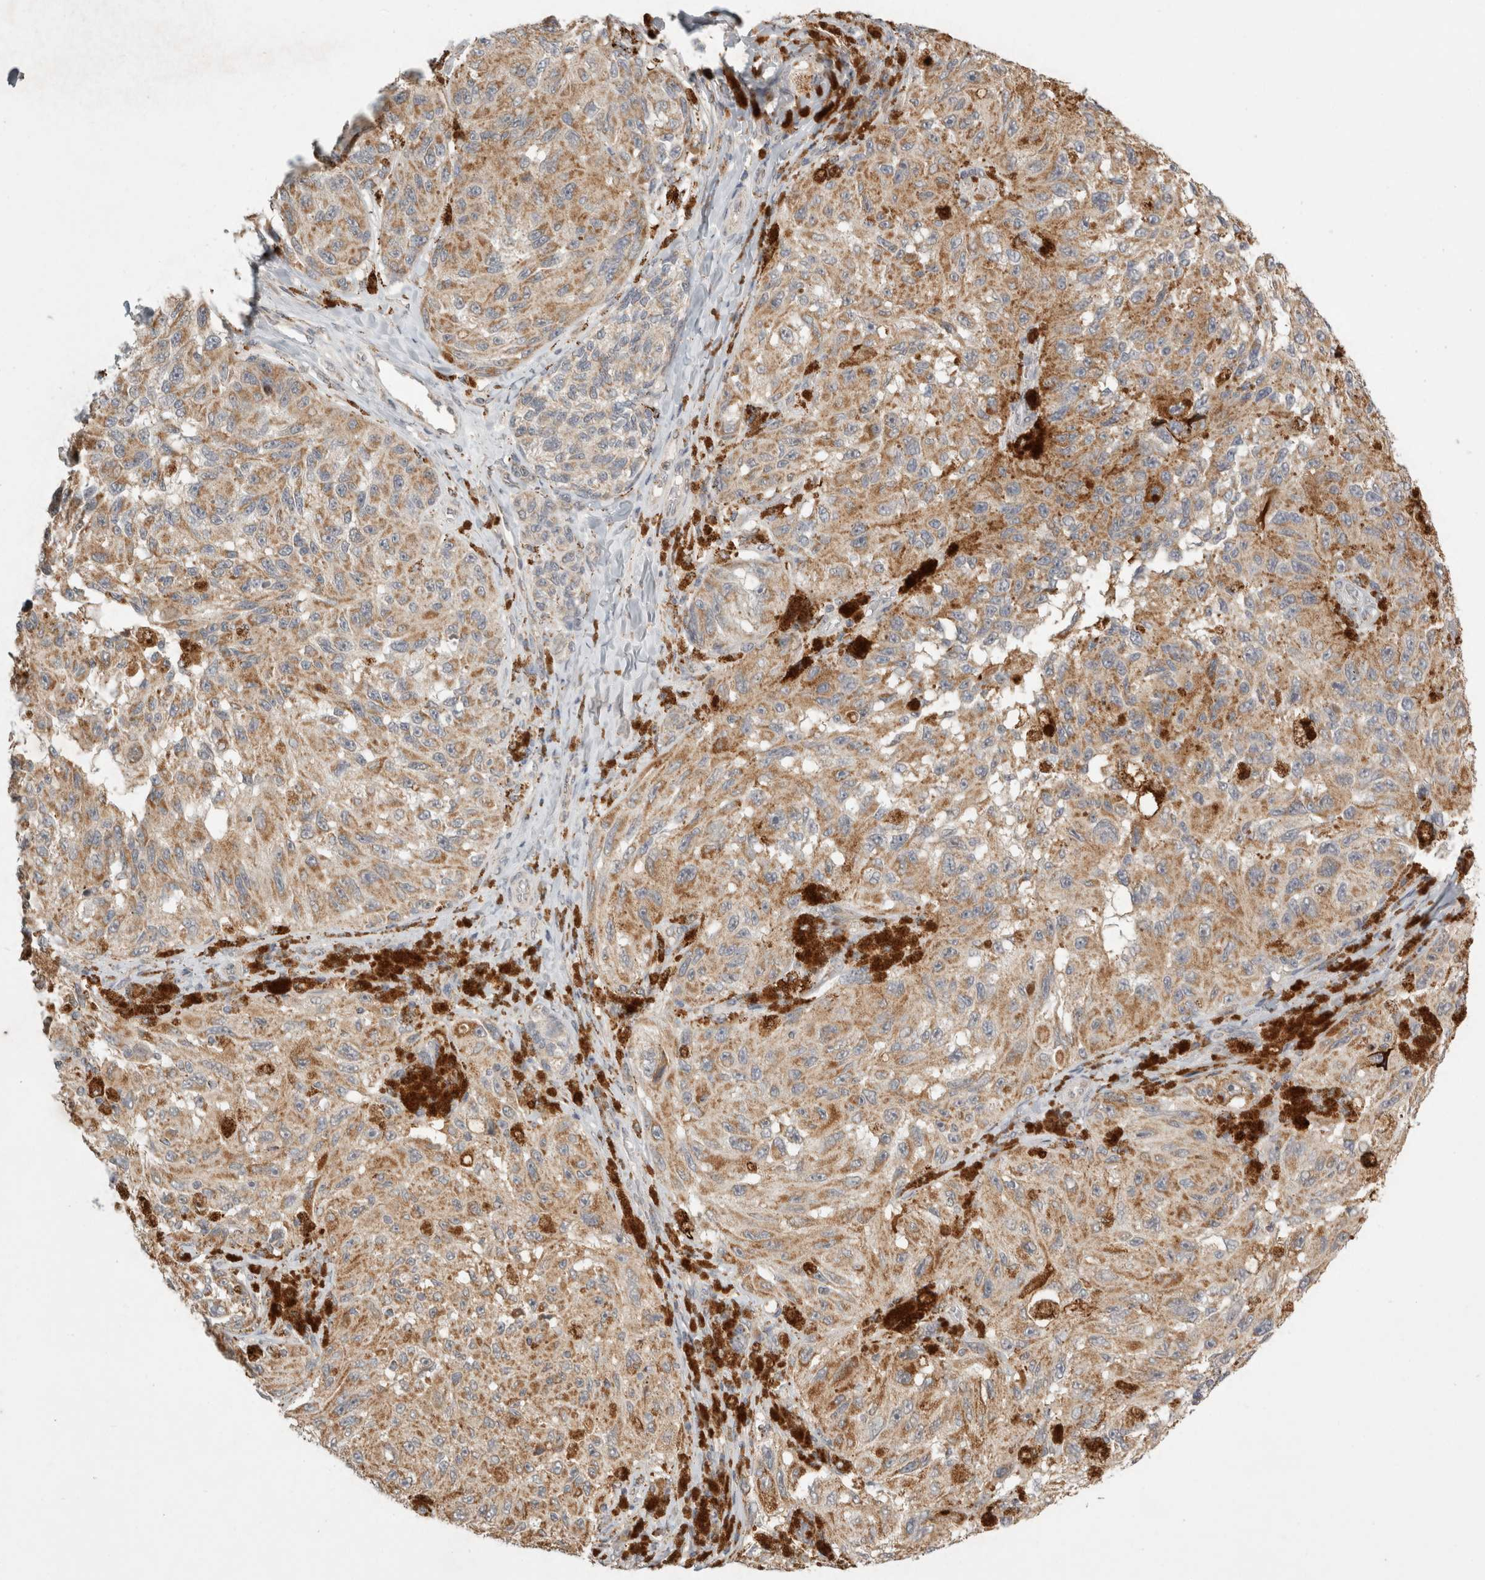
{"staining": {"intensity": "moderate", "quantity": "25%-75%", "location": "cytoplasmic/membranous"}, "tissue": "melanoma", "cell_type": "Tumor cells", "image_type": "cancer", "snomed": [{"axis": "morphology", "description": "Malignant melanoma, NOS"}, {"axis": "topography", "description": "Skin"}], "caption": "This image shows IHC staining of malignant melanoma, with medium moderate cytoplasmic/membranous positivity in about 25%-75% of tumor cells.", "gene": "HROB", "patient": {"sex": "female", "age": 73}}